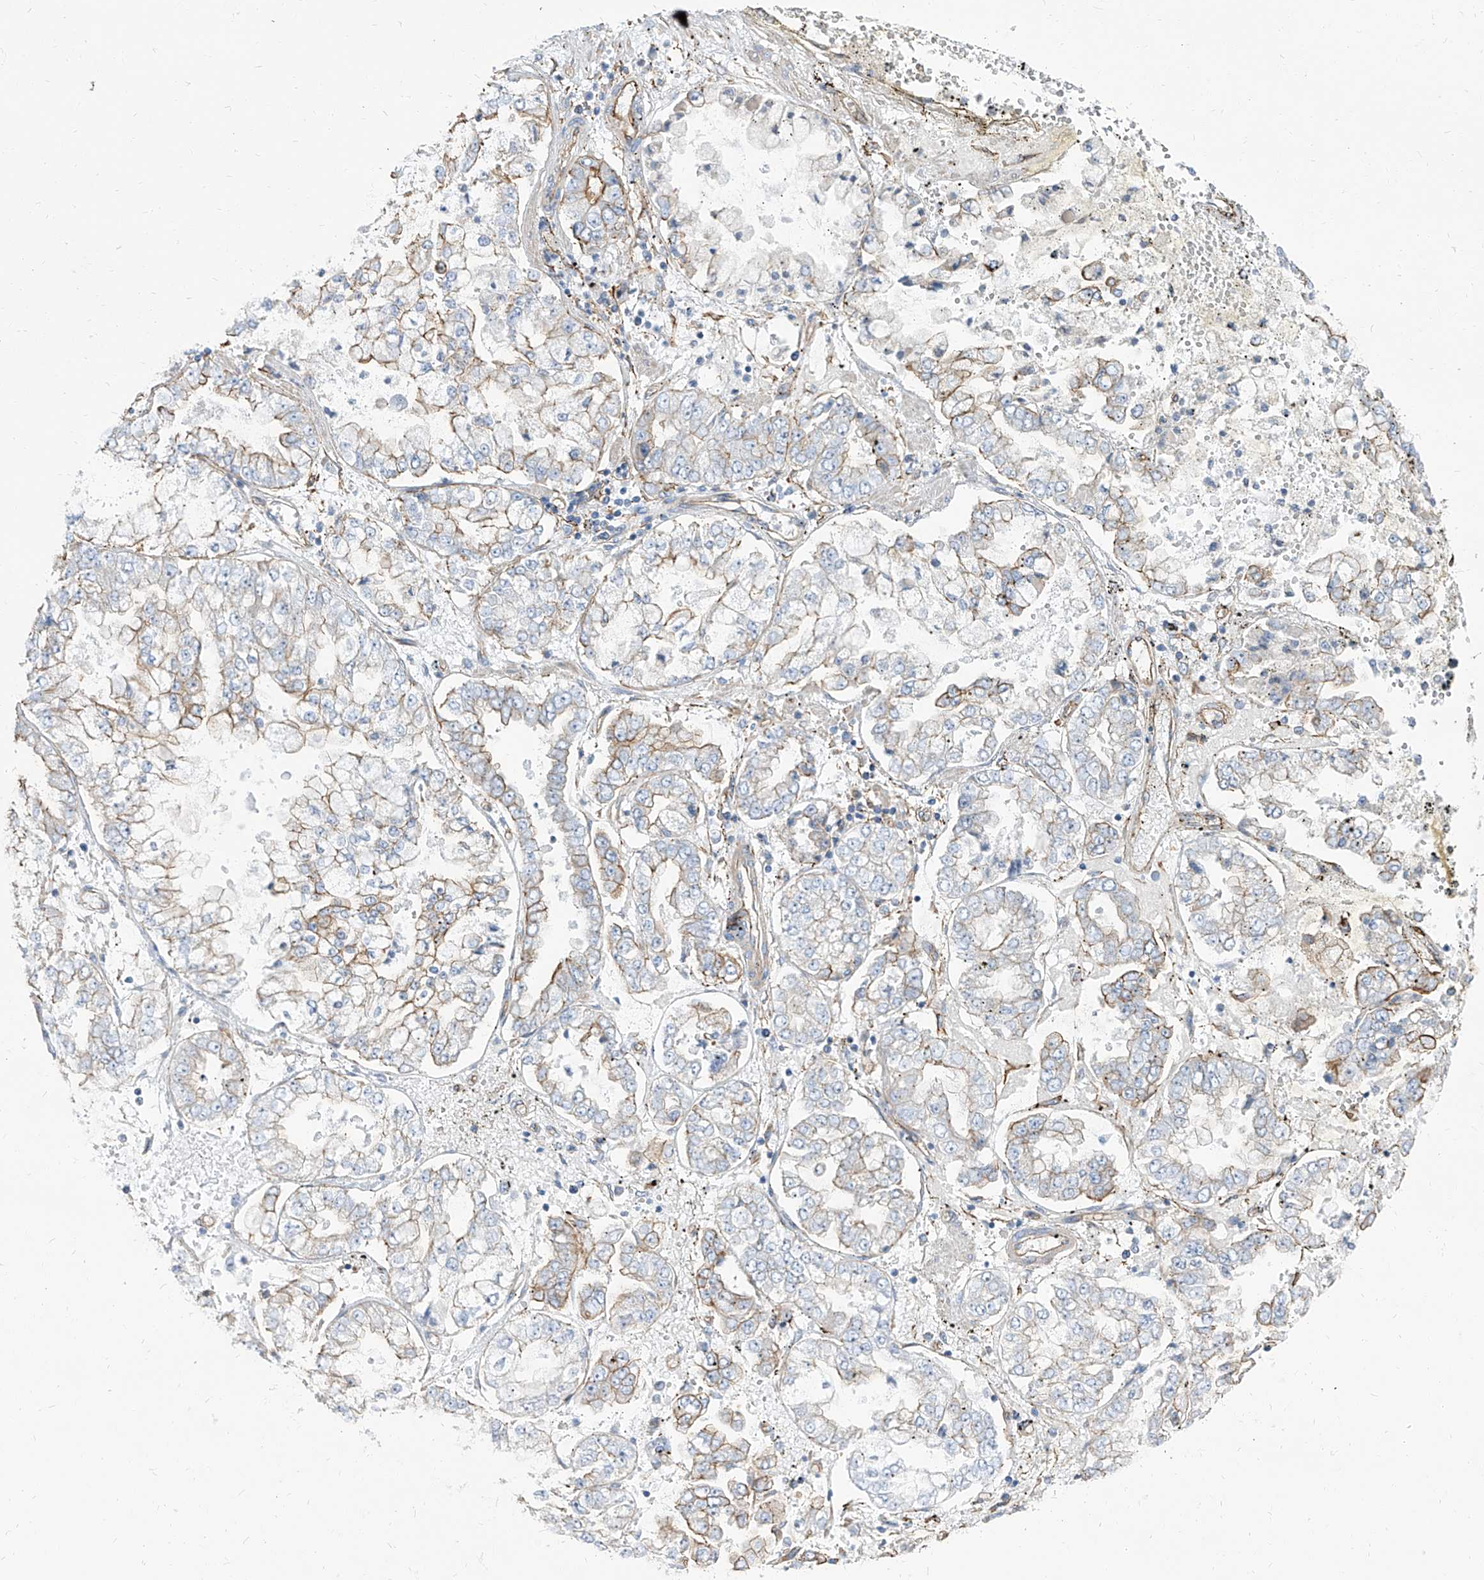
{"staining": {"intensity": "moderate", "quantity": "25%-75%", "location": "cytoplasmic/membranous"}, "tissue": "stomach cancer", "cell_type": "Tumor cells", "image_type": "cancer", "snomed": [{"axis": "morphology", "description": "Adenocarcinoma, NOS"}, {"axis": "topography", "description": "Stomach"}], "caption": "A brown stain highlights moderate cytoplasmic/membranous expression of a protein in human stomach cancer (adenocarcinoma) tumor cells.", "gene": "TXLNB", "patient": {"sex": "male", "age": 76}}